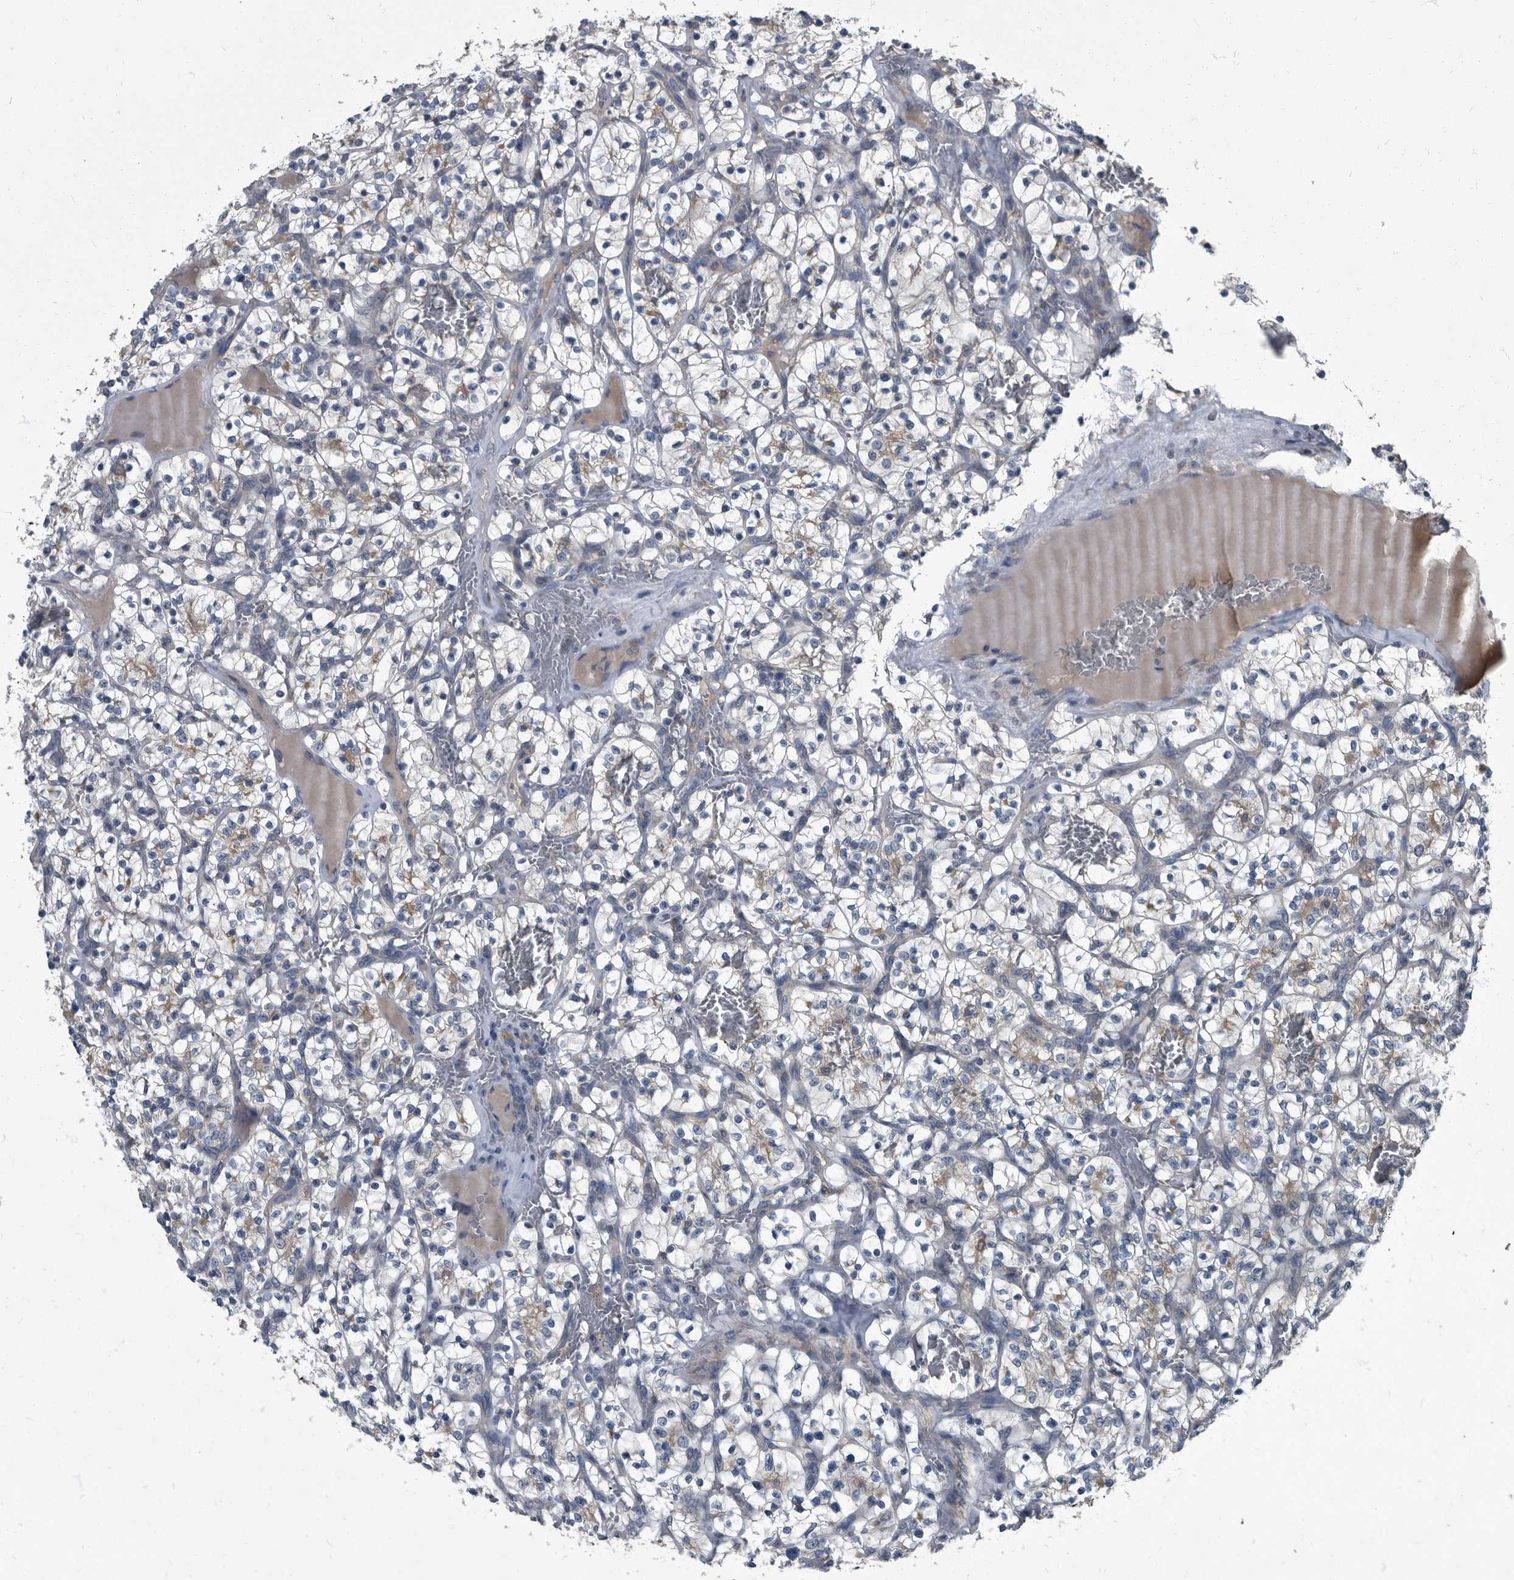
{"staining": {"intensity": "negative", "quantity": "none", "location": "none"}, "tissue": "renal cancer", "cell_type": "Tumor cells", "image_type": "cancer", "snomed": [{"axis": "morphology", "description": "Adenocarcinoma, NOS"}, {"axis": "topography", "description": "Kidney"}], "caption": "This histopathology image is of renal cancer (adenocarcinoma) stained with IHC to label a protein in brown with the nuclei are counter-stained blue. There is no positivity in tumor cells.", "gene": "CDV3", "patient": {"sex": "female", "age": 57}}